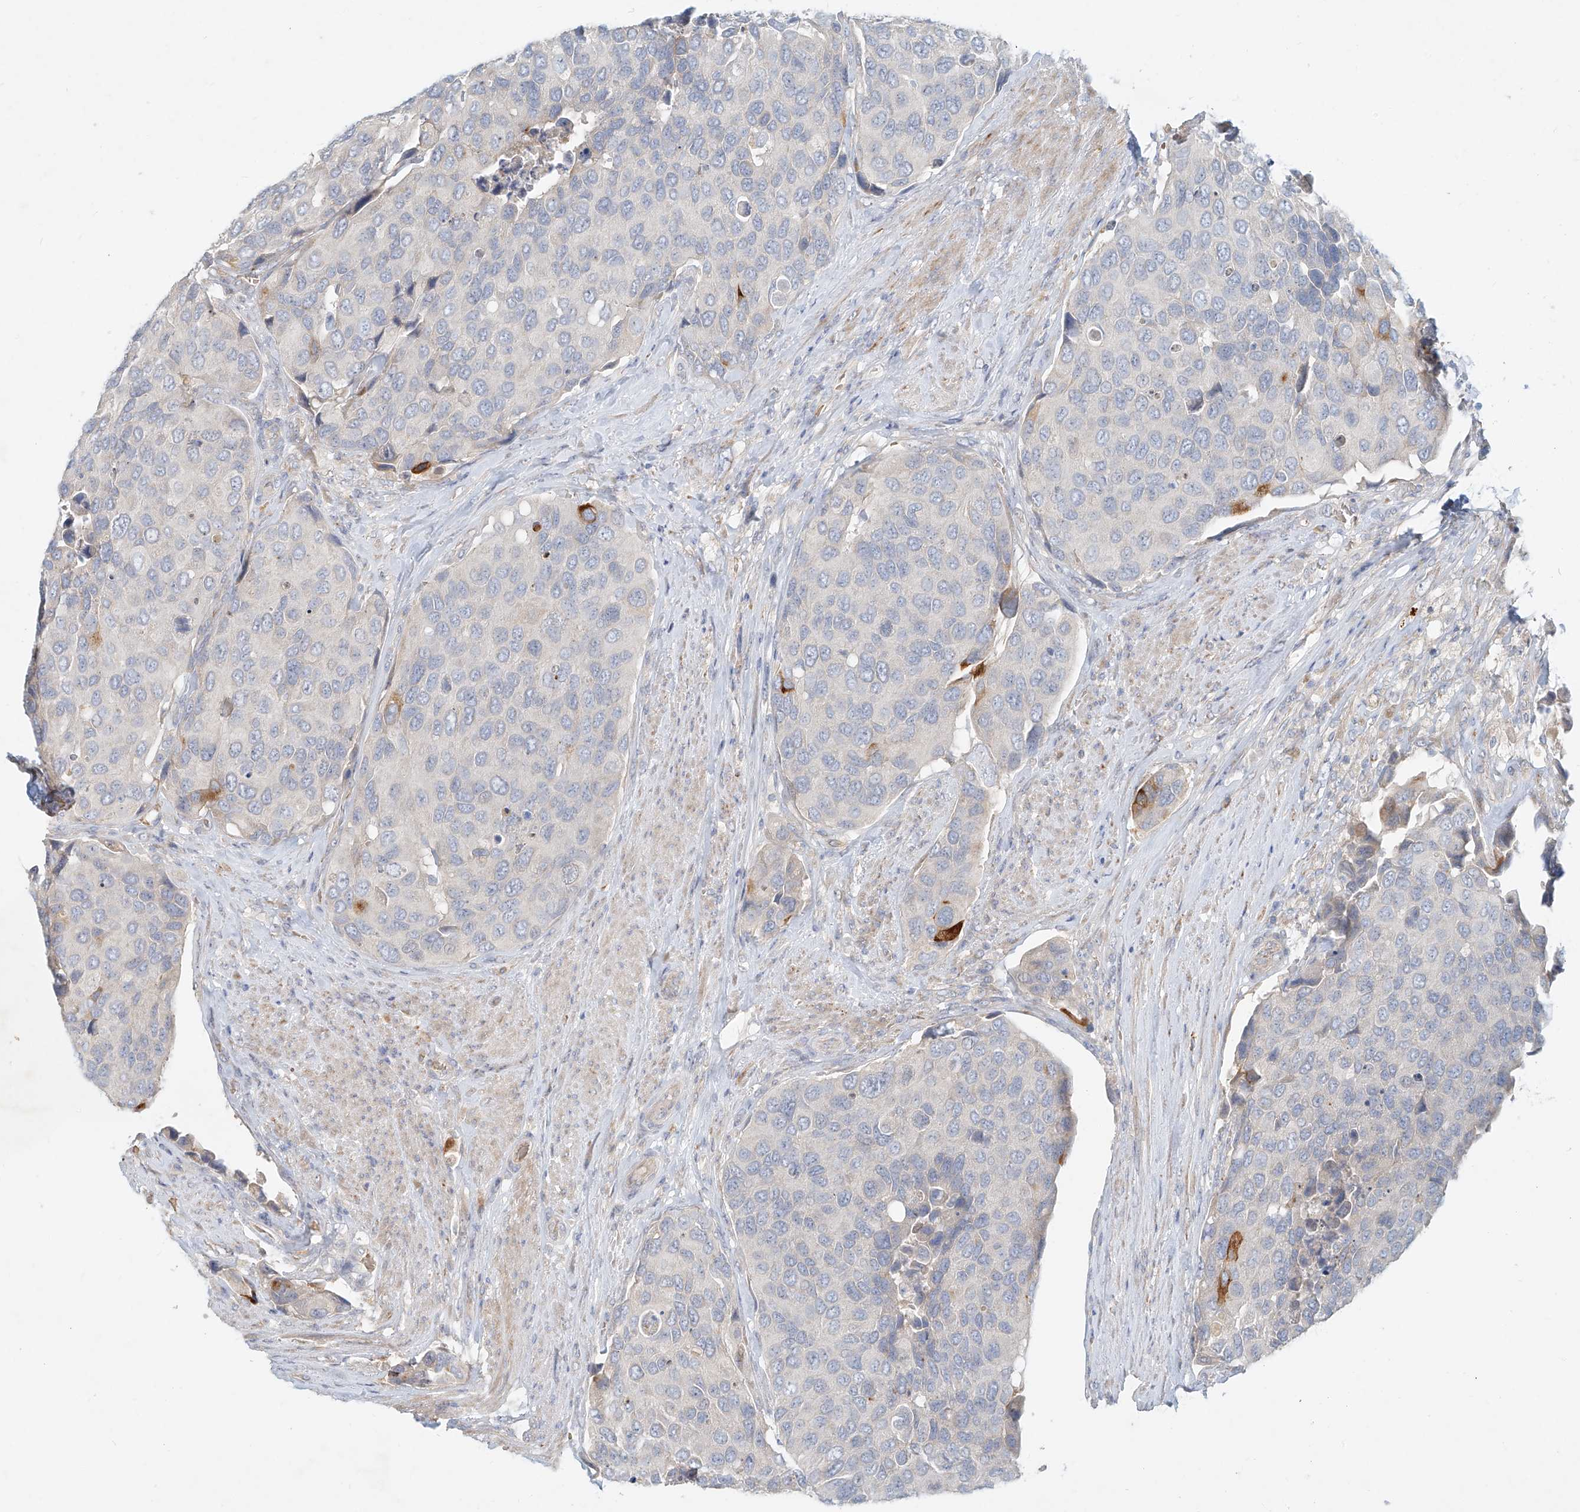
{"staining": {"intensity": "negative", "quantity": "none", "location": "none"}, "tissue": "urothelial cancer", "cell_type": "Tumor cells", "image_type": "cancer", "snomed": [{"axis": "morphology", "description": "Urothelial carcinoma, High grade"}, {"axis": "topography", "description": "Urinary bladder"}], "caption": "Tumor cells show no significant expression in high-grade urothelial carcinoma.", "gene": "SYTL3", "patient": {"sex": "male", "age": 74}}